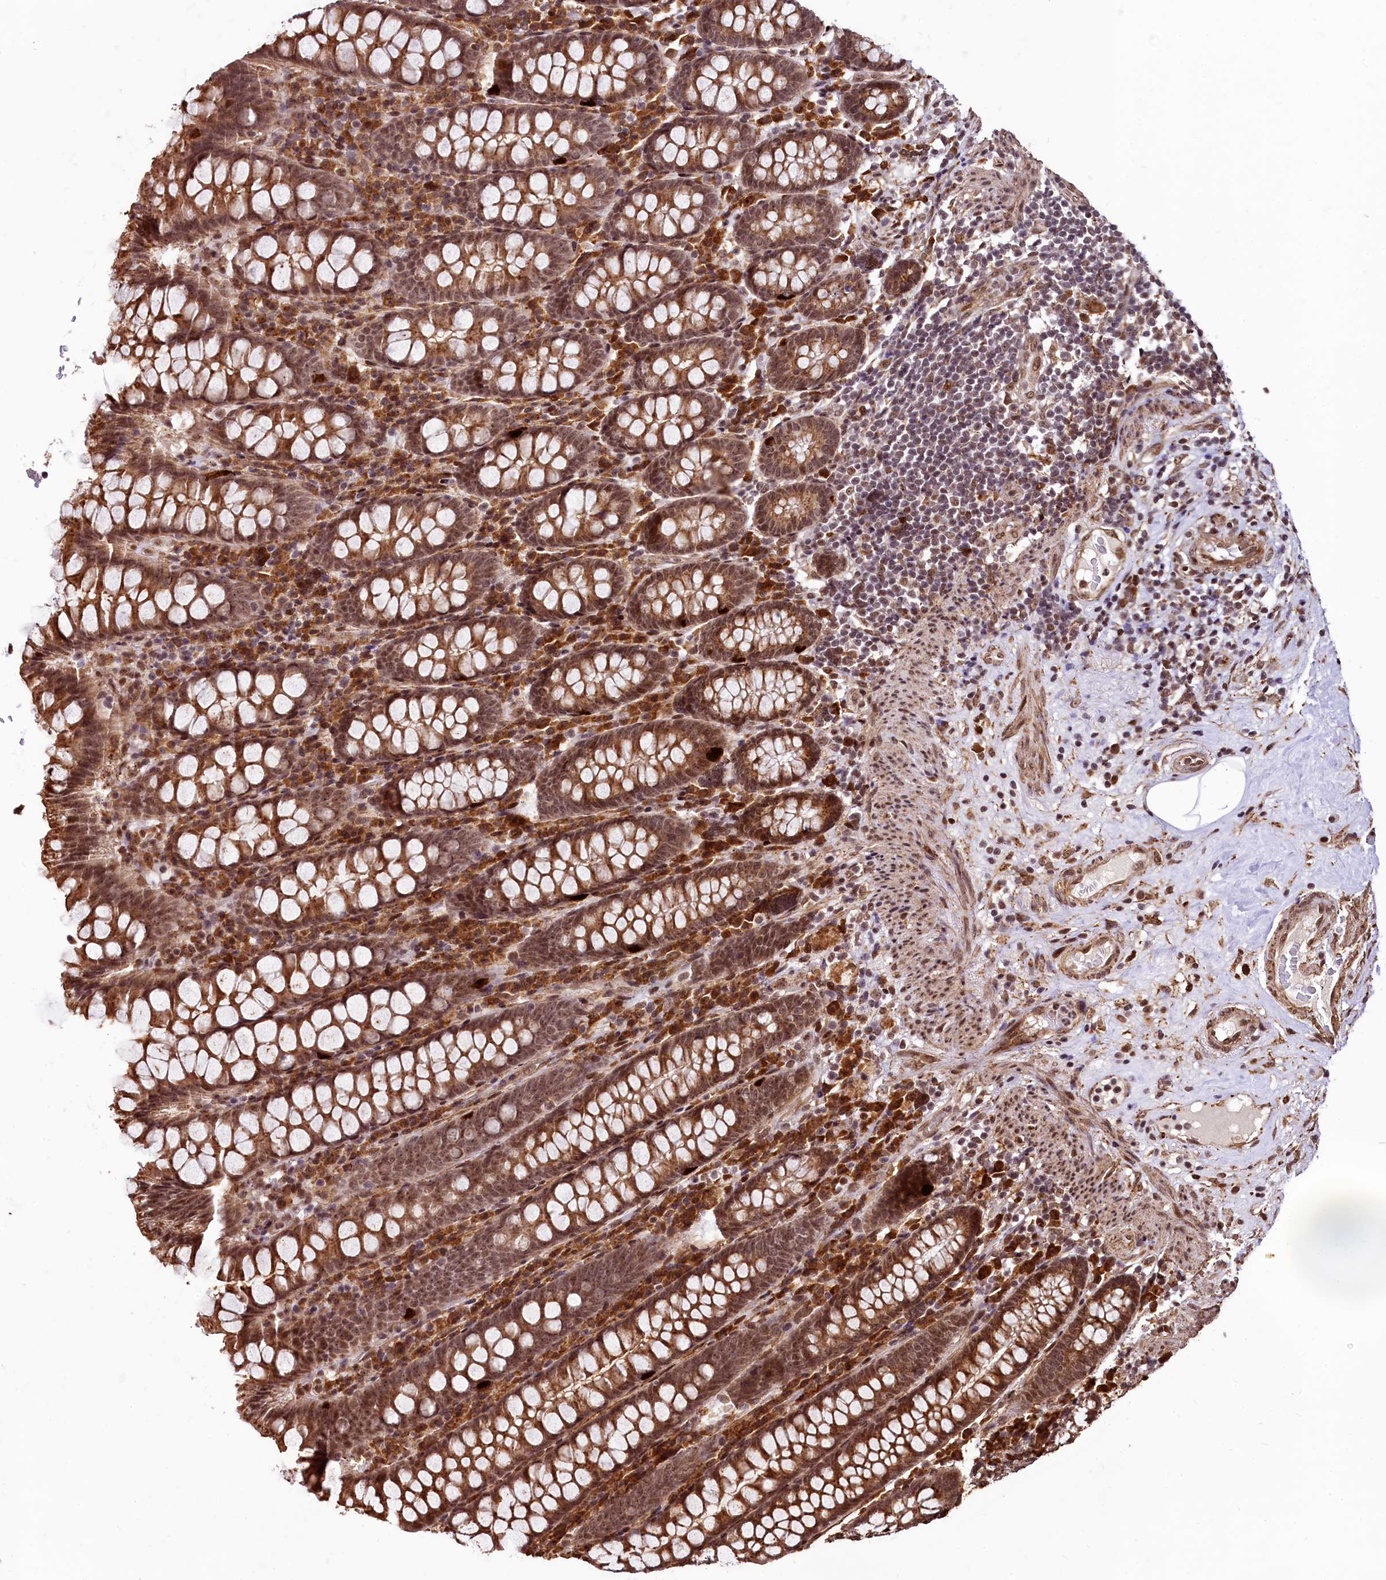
{"staining": {"intensity": "moderate", "quantity": ">75%", "location": "cytoplasmic/membranous,nuclear"}, "tissue": "colon", "cell_type": "Endothelial cells", "image_type": "normal", "snomed": [{"axis": "morphology", "description": "Normal tissue, NOS"}, {"axis": "topography", "description": "Colon"}], "caption": "Protein expression analysis of benign colon exhibits moderate cytoplasmic/membranous,nuclear staining in approximately >75% of endothelial cells. (DAB IHC, brown staining for protein, blue staining for nuclei).", "gene": "PDS5B", "patient": {"sex": "female", "age": 79}}